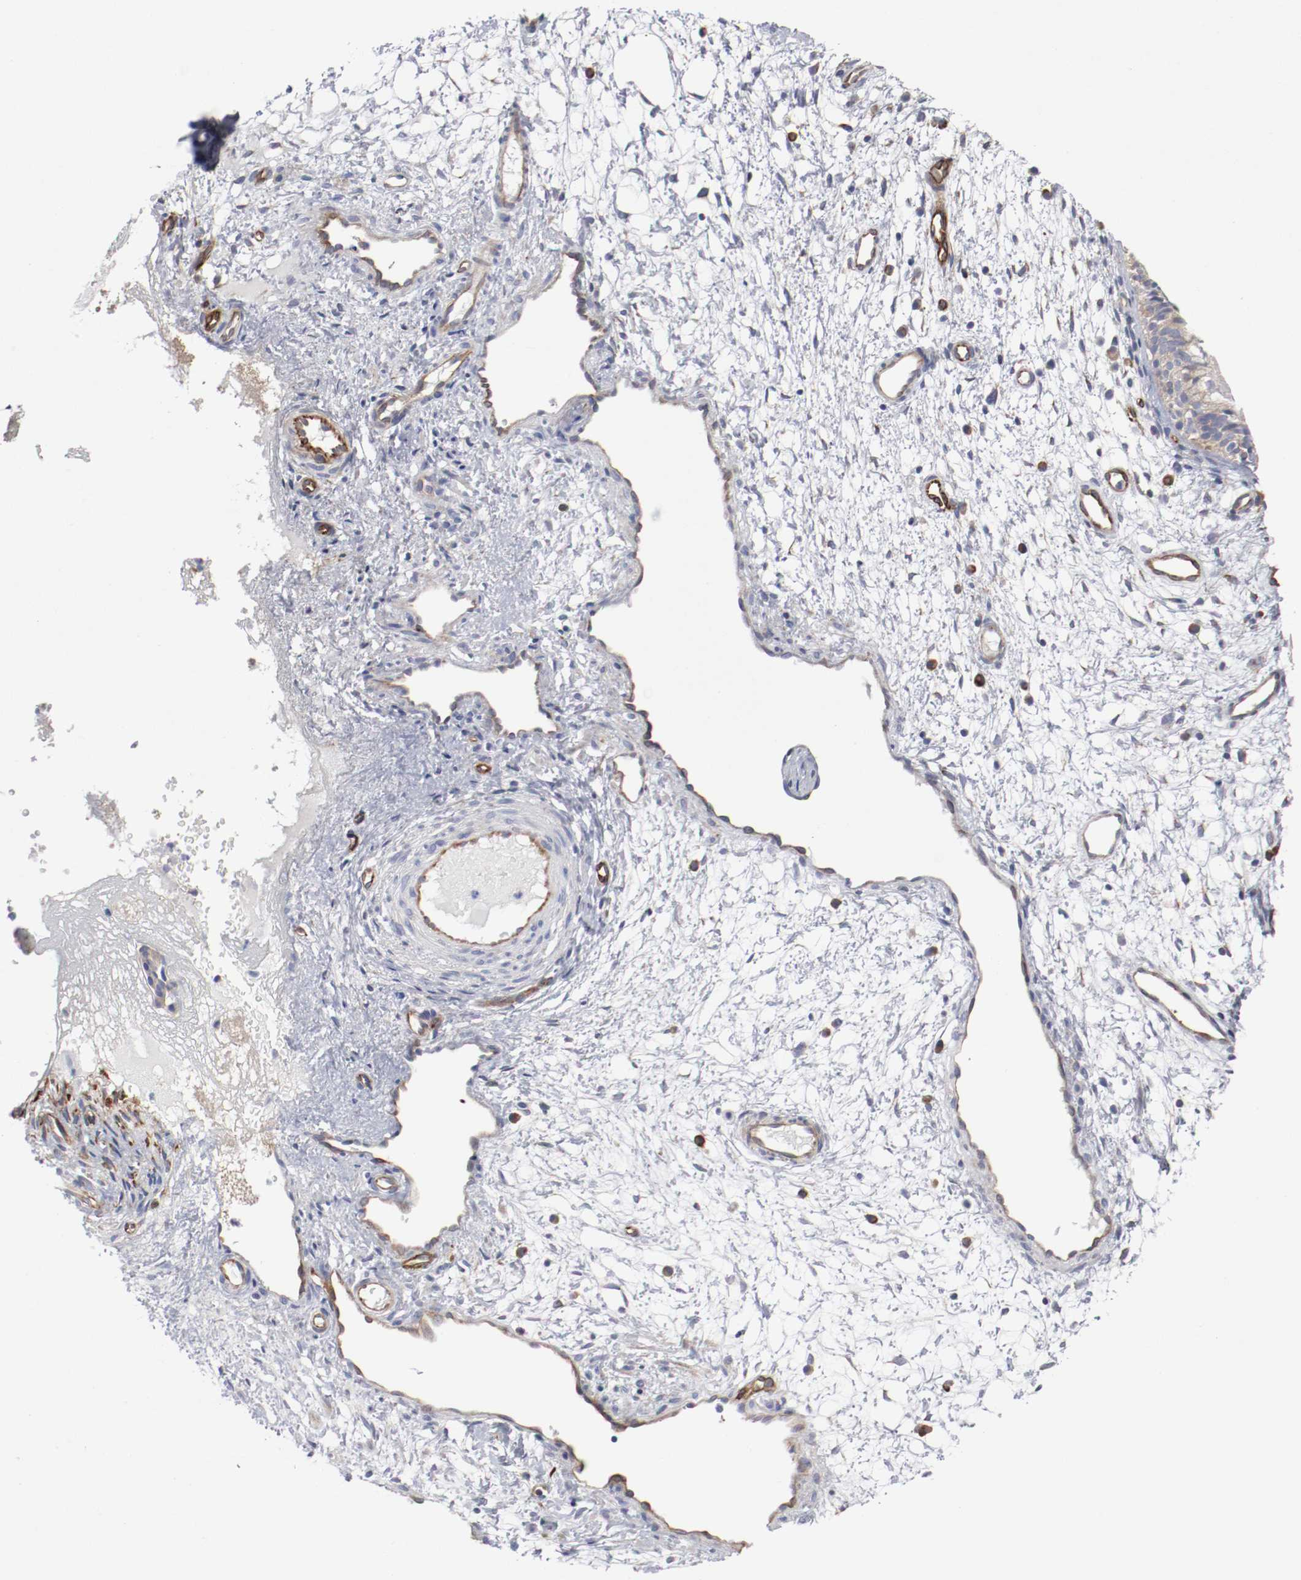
{"staining": {"intensity": "moderate", "quantity": ">75%", "location": "cytoplasmic/membranous"}, "tissue": "nasopharynx", "cell_type": "Respiratory epithelial cells", "image_type": "normal", "snomed": [{"axis": "morphology", "description": "Normal tissue, NOS"}, {"axis": "morphology", "description": "Inflammation, NOS"}, {"axis": "topography", "description": "Nasopharynx"}], "caption": "Unremarkable nasopharynx was stained to show a protein in brown. There is medium levels of moderate cytoplasmic/membranous staining in about >75% of respiratory epithelial cells. The staining is performed using DAB brown chromogen to label protein expression. The nuclei are counter-stained blue using hematoxylin.", "gene": "GIT1", "patient": {"sex": "female", "age": 55}}